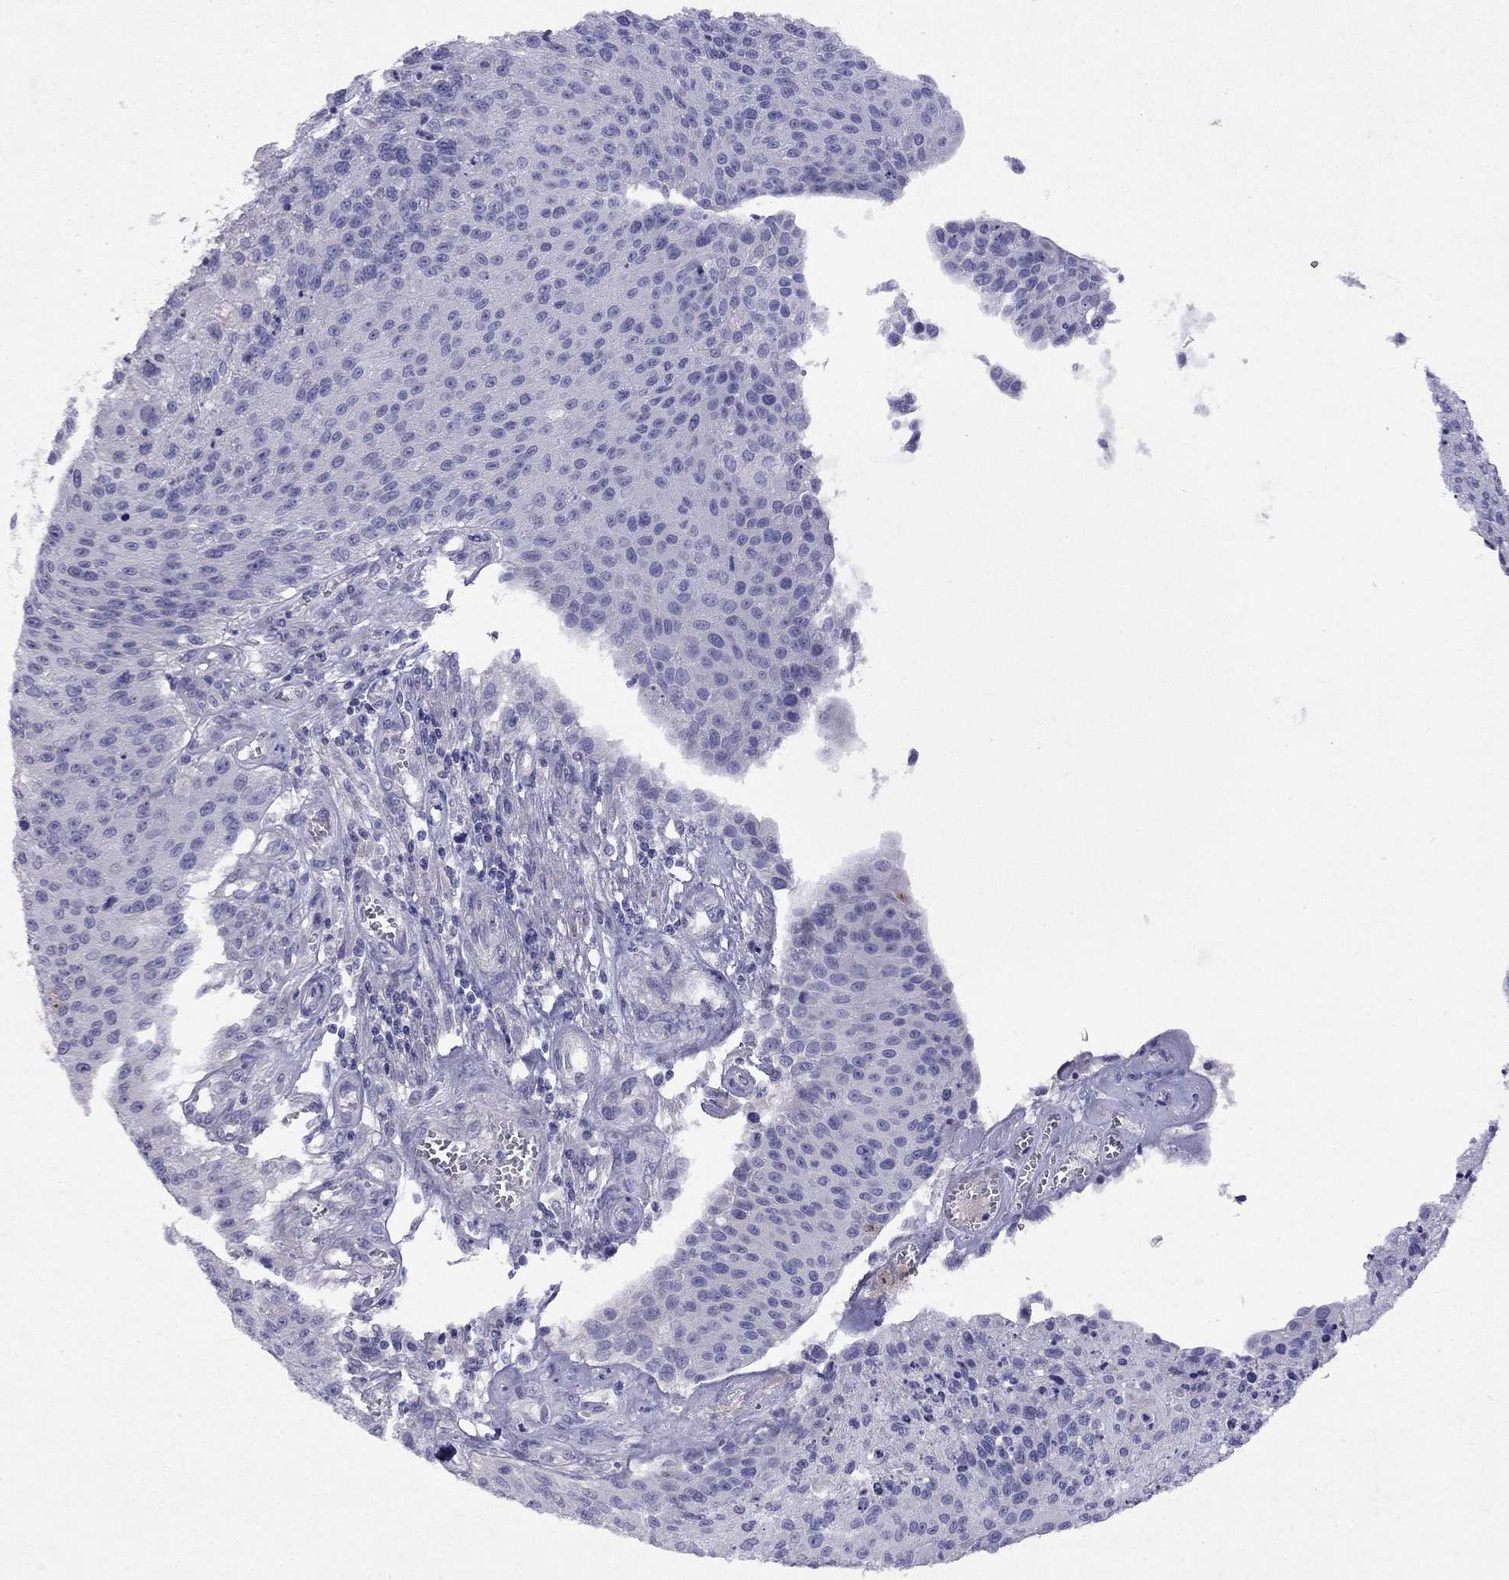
{"staining": {"intensity": "negative", "quantity": "none", "location": "none"}, "tissue": "urothelial cancer", "cell_type": "Tumor cells", "image_type": "cancer", "snomed": [{"axis": "morphology", "description": "Urothelial carcinoma, NOS"}, {"axis": "topography", "description": "Urinary bladder"}], "caption": "This is a micrograph of IHC staining of urothelial cancer, which shows no expression in tumor cells.", "gene": "GNAT3", "patient": {"sex": "male", "age": 55}}